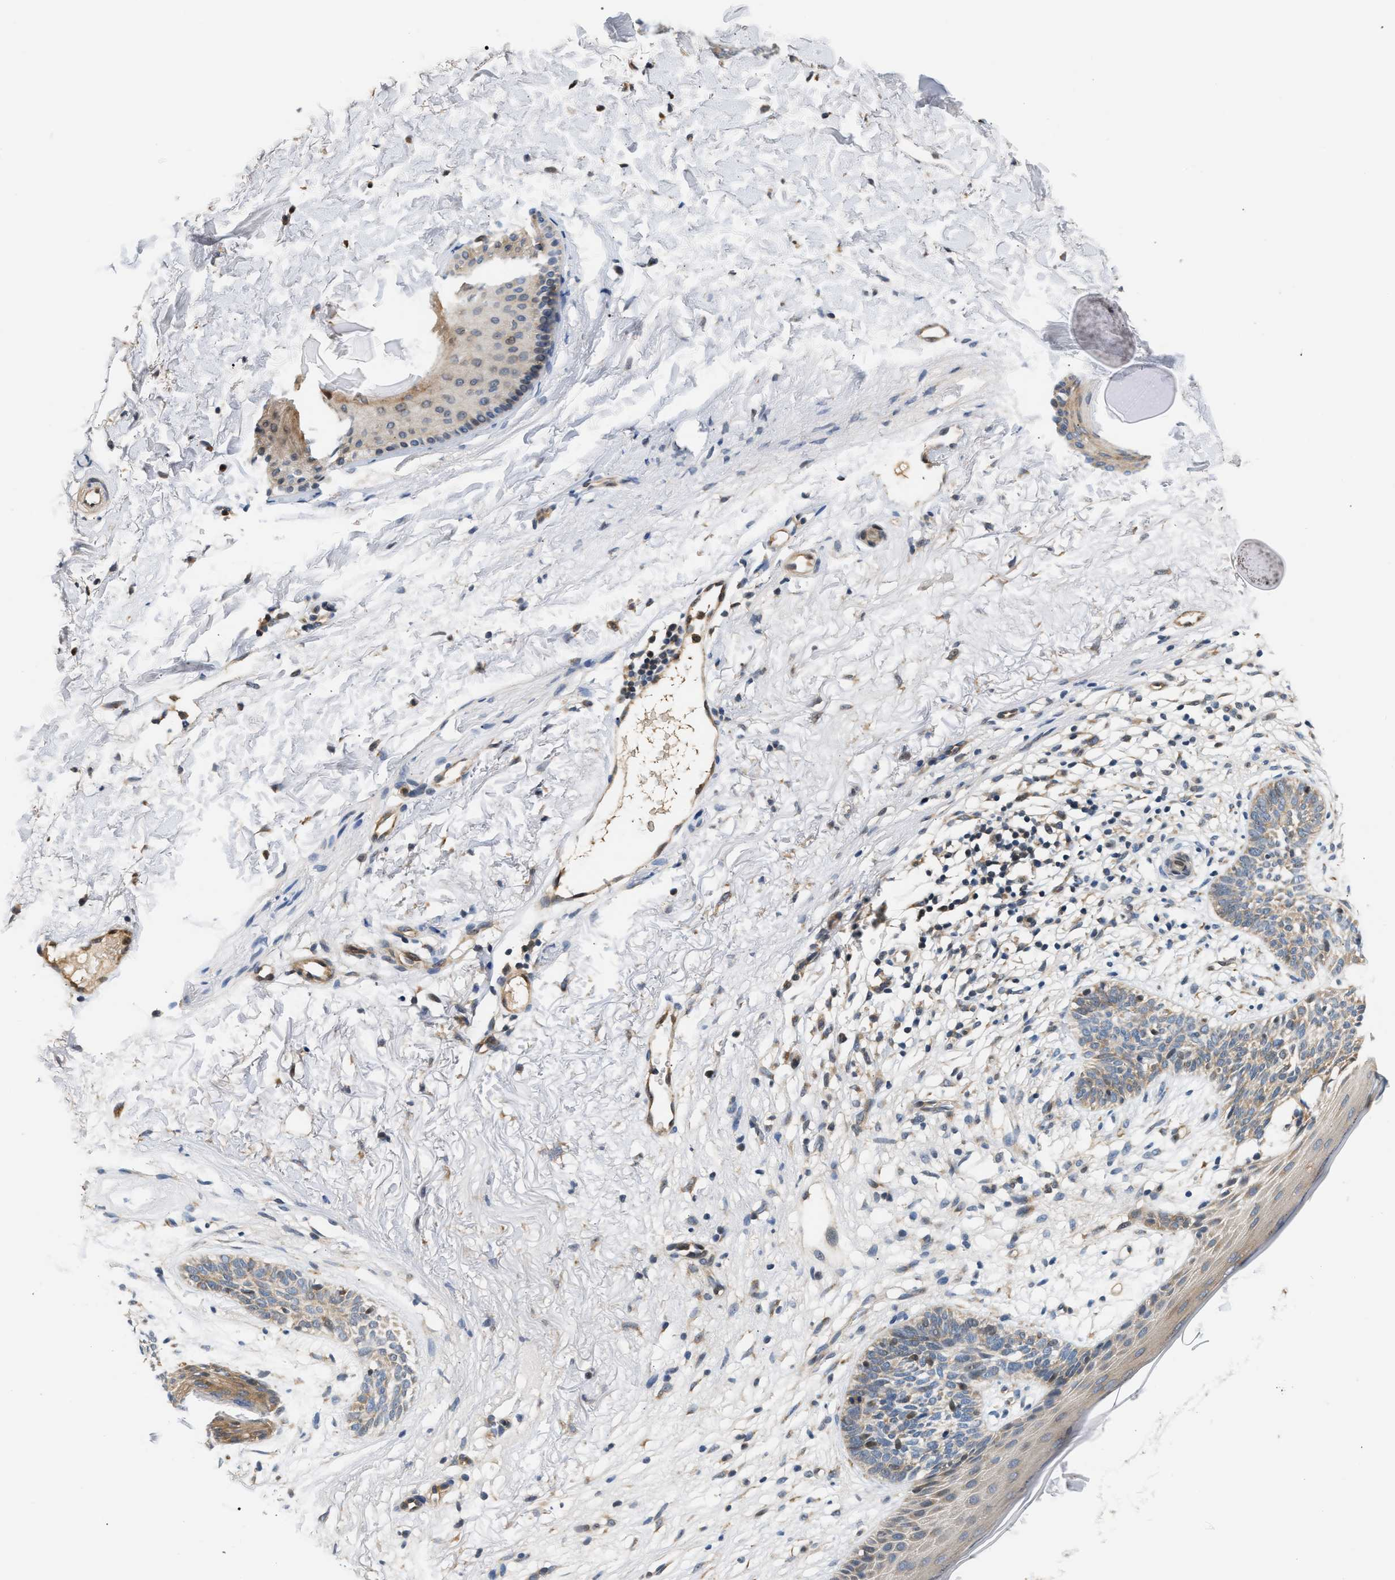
{"staining": {"intensity": "moderate", "quantity": "25%-75%", "location": "cytoplasmic/membranous"}, "tissue": "skin cancer", "cell_type": "Tumor cells", "image_type": "cancer", "snomed": [{"axis": "morphology", "description": "Basal cell carcinoma"}, {"axis": "topography", "description": "Skin"}], "caption": "Protein positivity by immunohistochemistry exhibits moderate cytoplasmic/membranous positivity in approximately 25%-75% of tumor cells in skin basal cell carcinoma.", "gene": "TNIP2", "patient": {"sex": "female", "age": 70}}